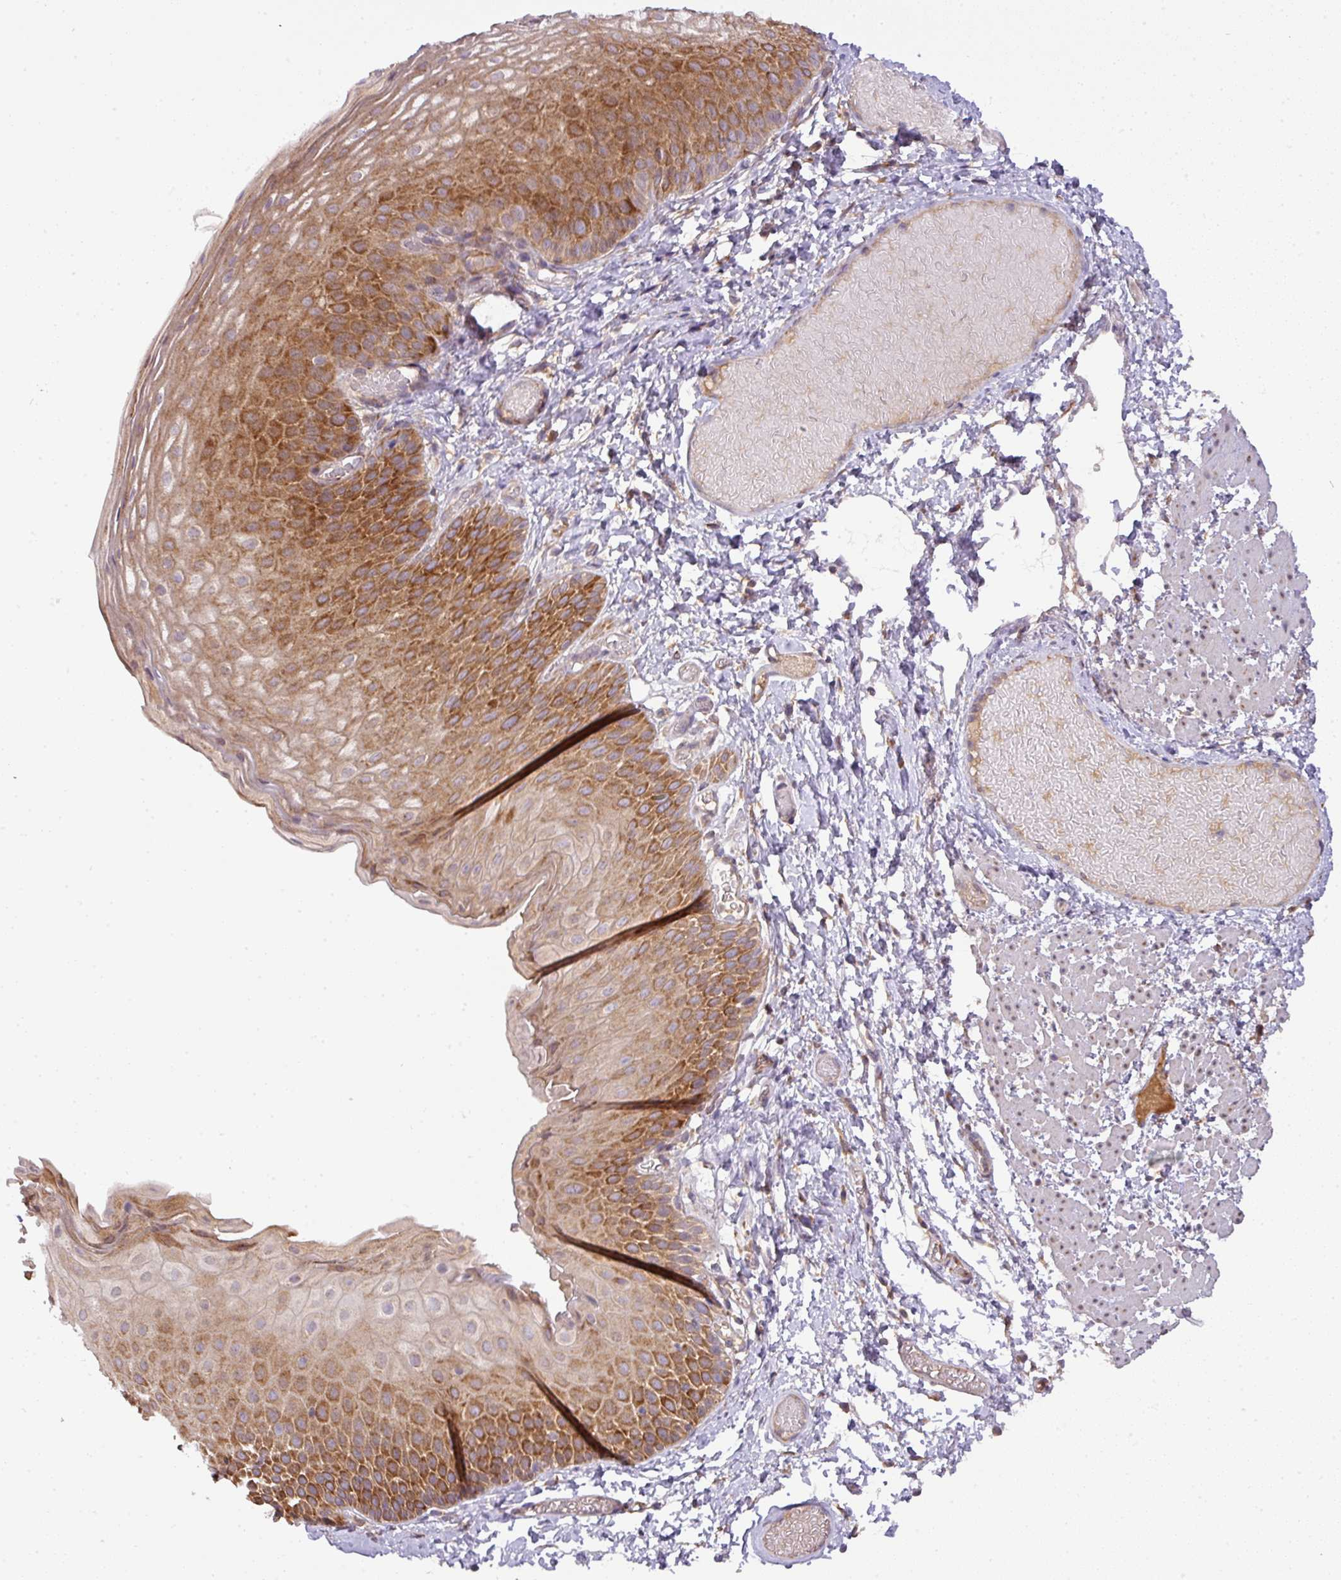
{"staining": {"intensity": "strong", "quantity": ">75%", "location": "cytoplasmic/membranous"}, "tissue": "skin", "cell_type": "Epidermal cells", "image_type": "normal", "snomed": [{"axis": "morphology", "description": "Normal tissue, NOS"}, {"axis": "topography", "description": "Anal"}], "caption": "Epidermal cells reveal strong cytoplasmic/membranous staining in approximately >75% of cells in unremarkable skin. (Brightfield microscopy of DAB IHC at high magnification).", "gene": "GALP", "patient": {"sex": "female", "age": 40}}